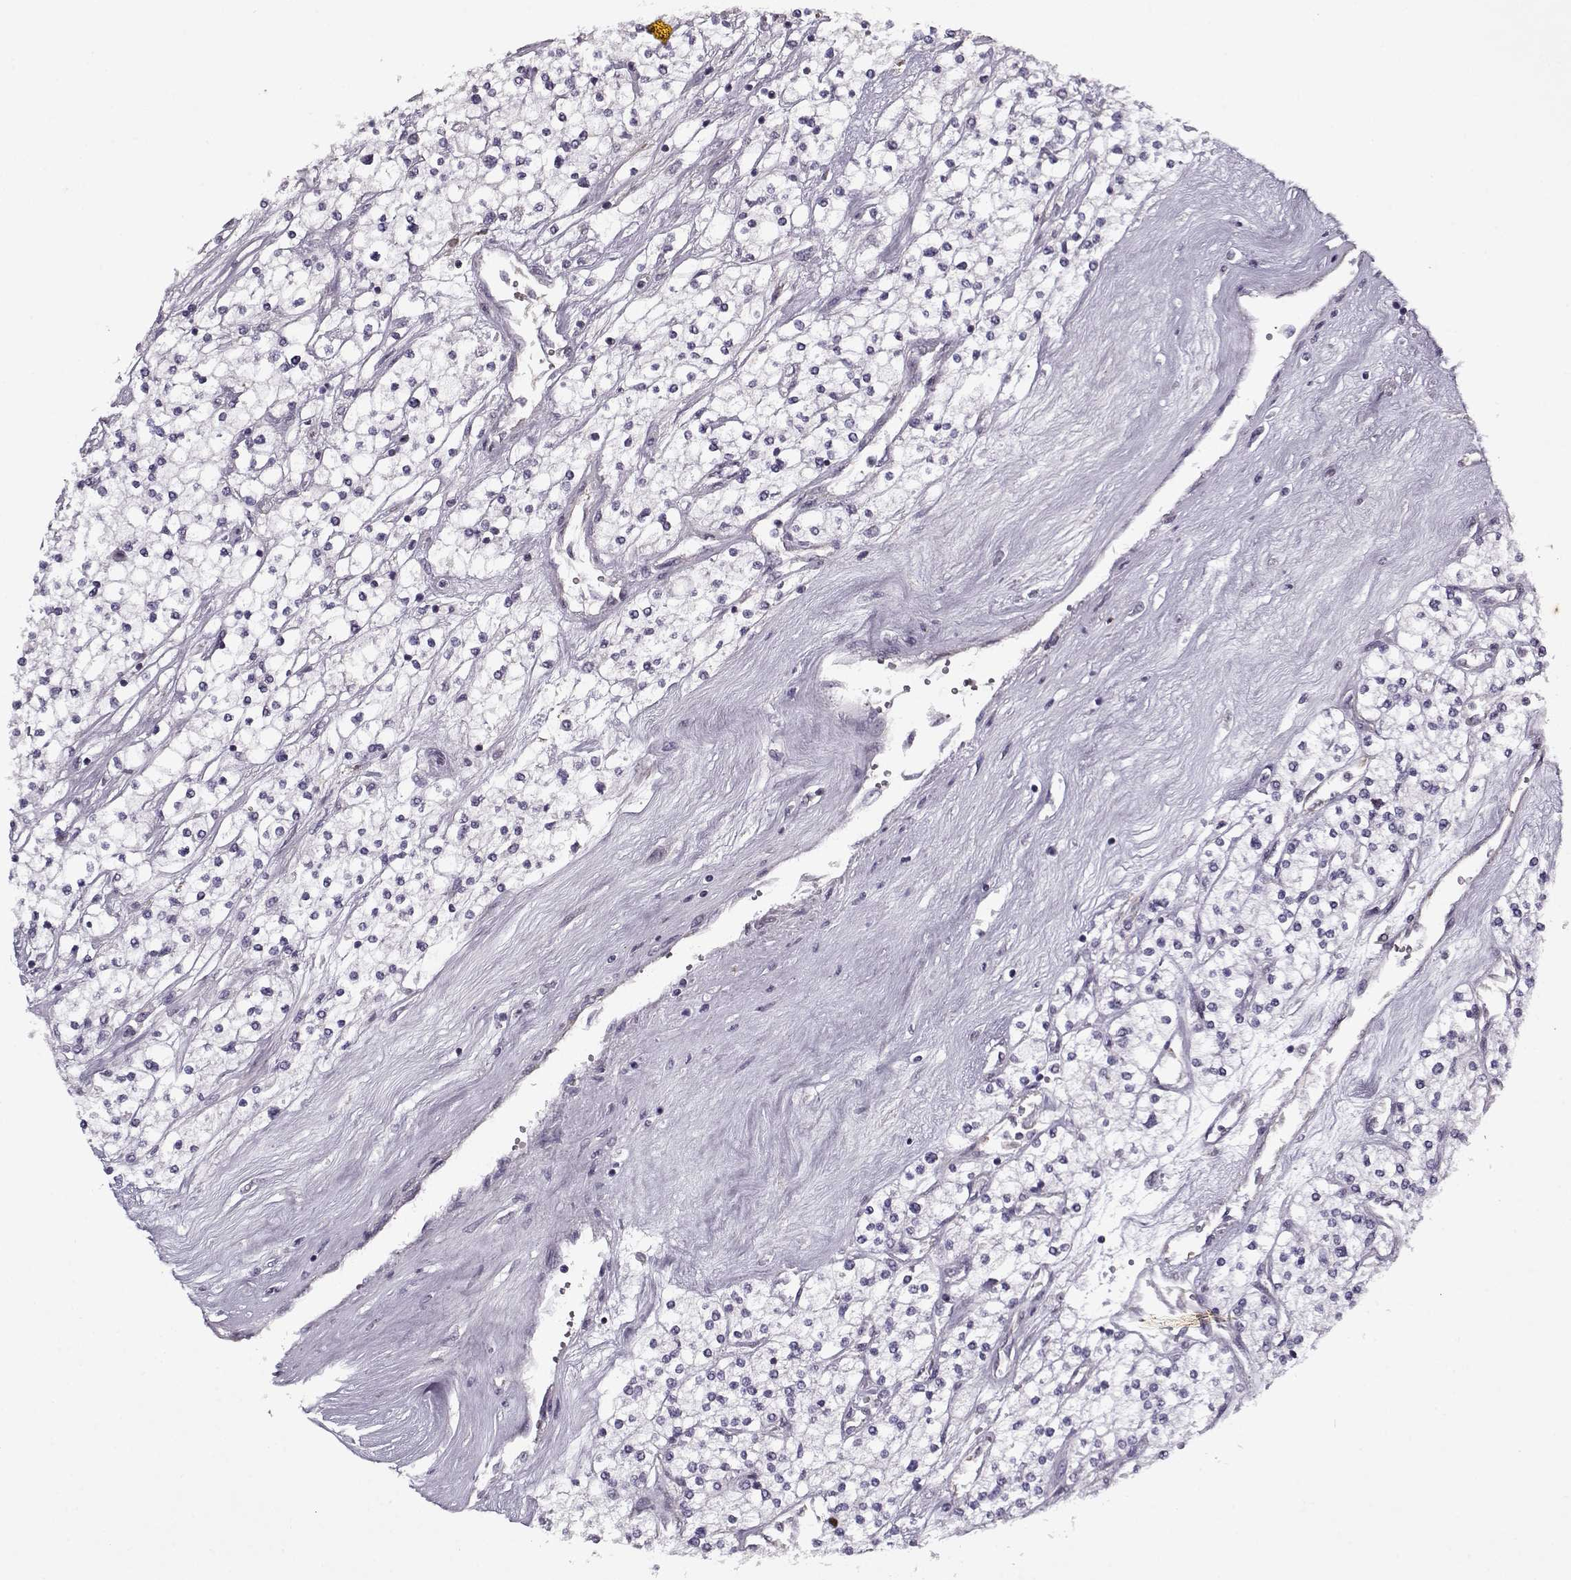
{"staining": {"intensity": "negative", "quantity": "none", "location": "none"}, "tissue": "renal cancer", "cell_type": "Tumor cells", "image_type": "cancer", "snomed": [{"axis": "morphology", "description": "Adenocarcinoma, NOS"}, {"axis": "topography", "description": "Kidney"}], "caption": "Human renal cancer (adenocarcinoma) stained for a protein using immunohistochemistry (IHC) exhibits no positivity in tumor cells.", "gene": "KRT9", "patient": {"sex": "male", "age": 80}}